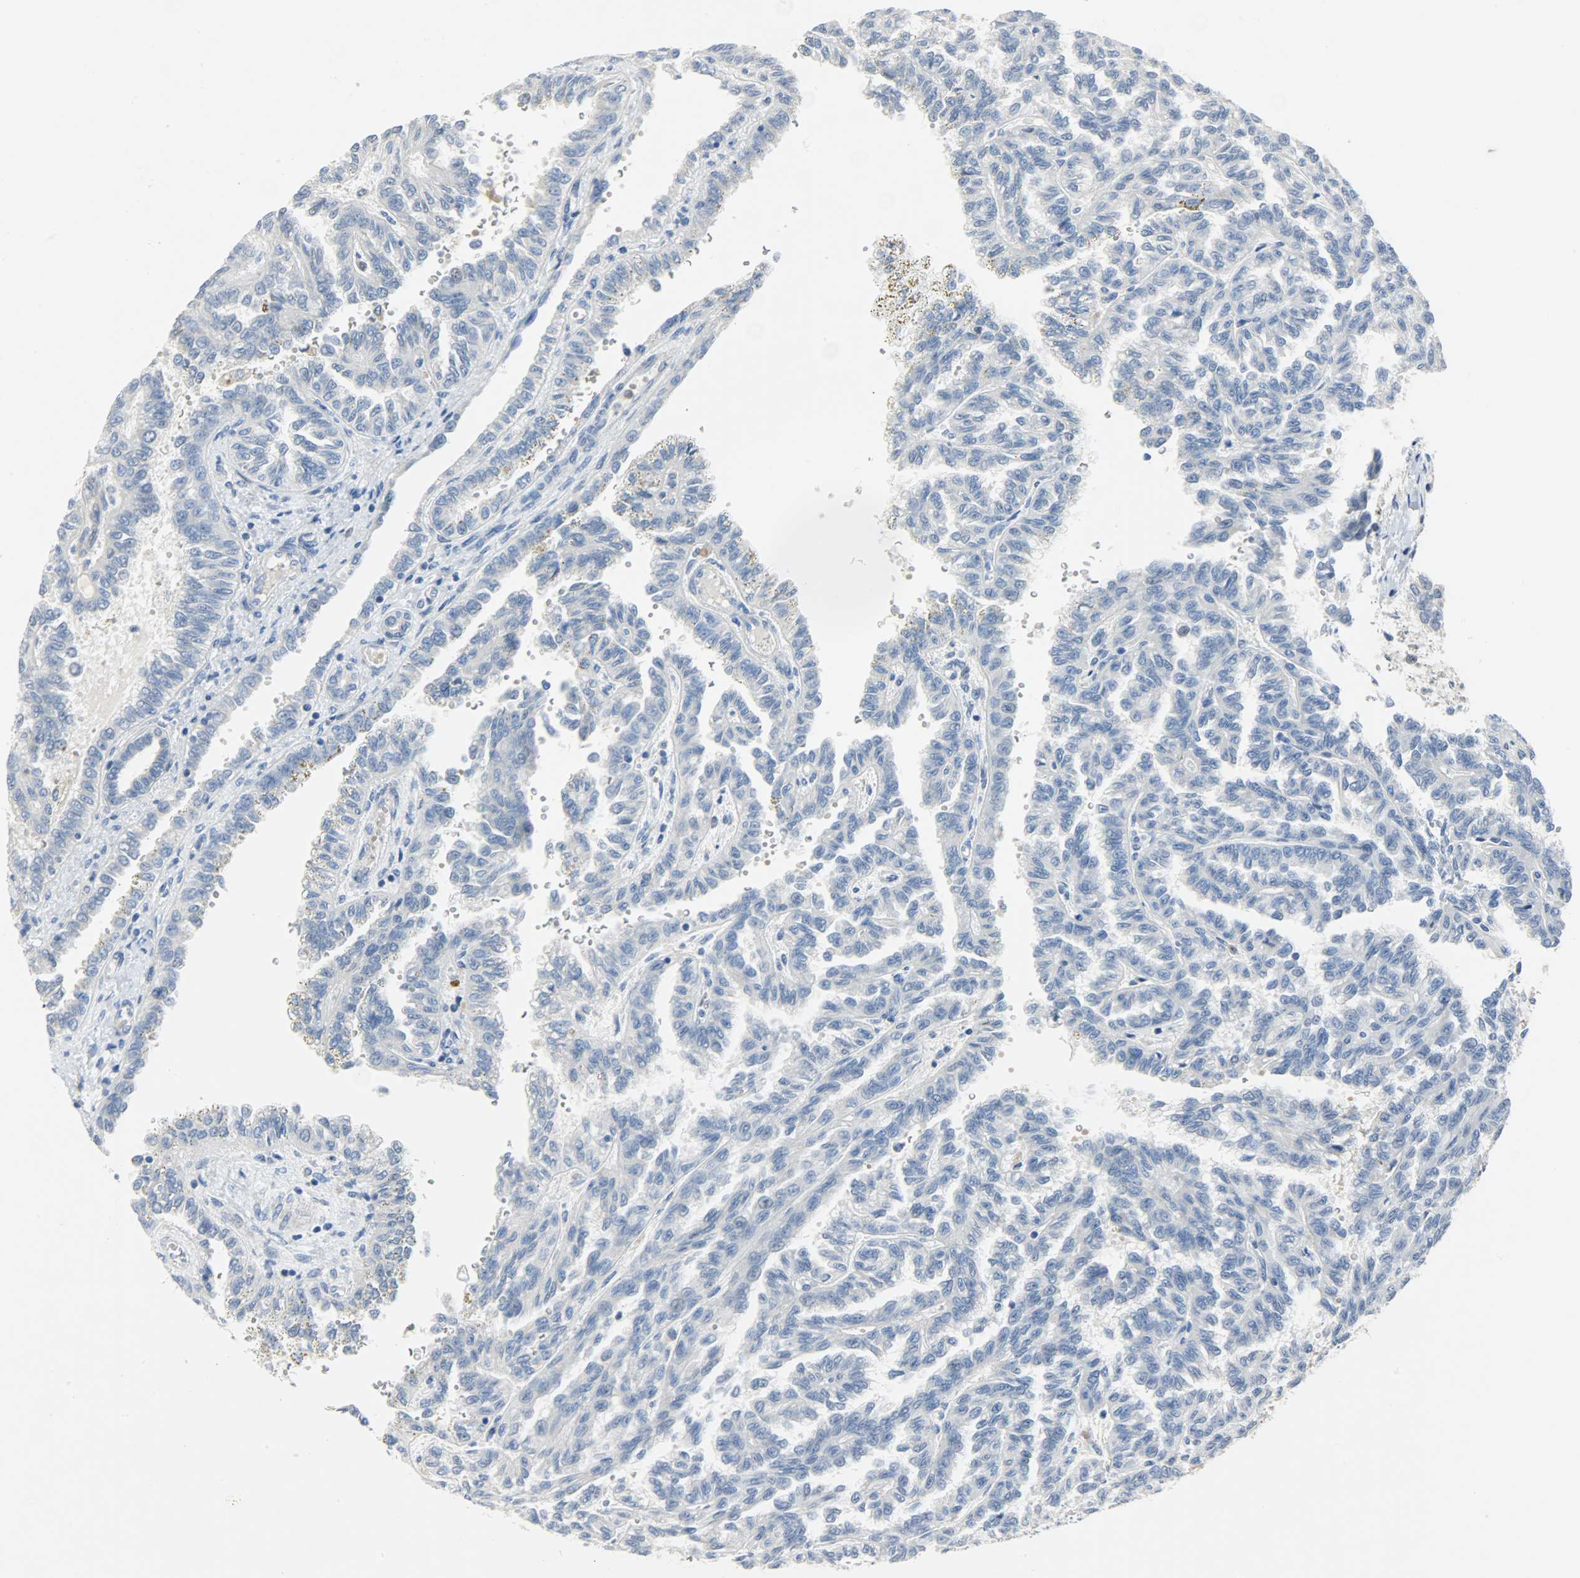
{"staining": {"intensity": "negative", "quantity": "none", "location": "none"}, "tissue": "renal cancer", "cell_type": "Tumor cells", "image_type": "cancer", "snomed": [{"axis": "morphology", "description": "Inflammation, NOS"}, {"axis": "morphology", "description": "Adenocarcinoma, NOS"}, {"axis": "topography", "description": "Kidney"}], "caption": "This photomicrograph is of renal cancer (adenocarcinoma) stained with immunohistochemistry to label a protein in brown with the nuclei are counter-stained blue. There is no staining in tumor cells. (DAB immunohistochemistry (IHC) visualized using brightfield microscopy, high magnification).", "gene": "EIF4EBP1", "patient": {"sex": "male", "age": 68}}